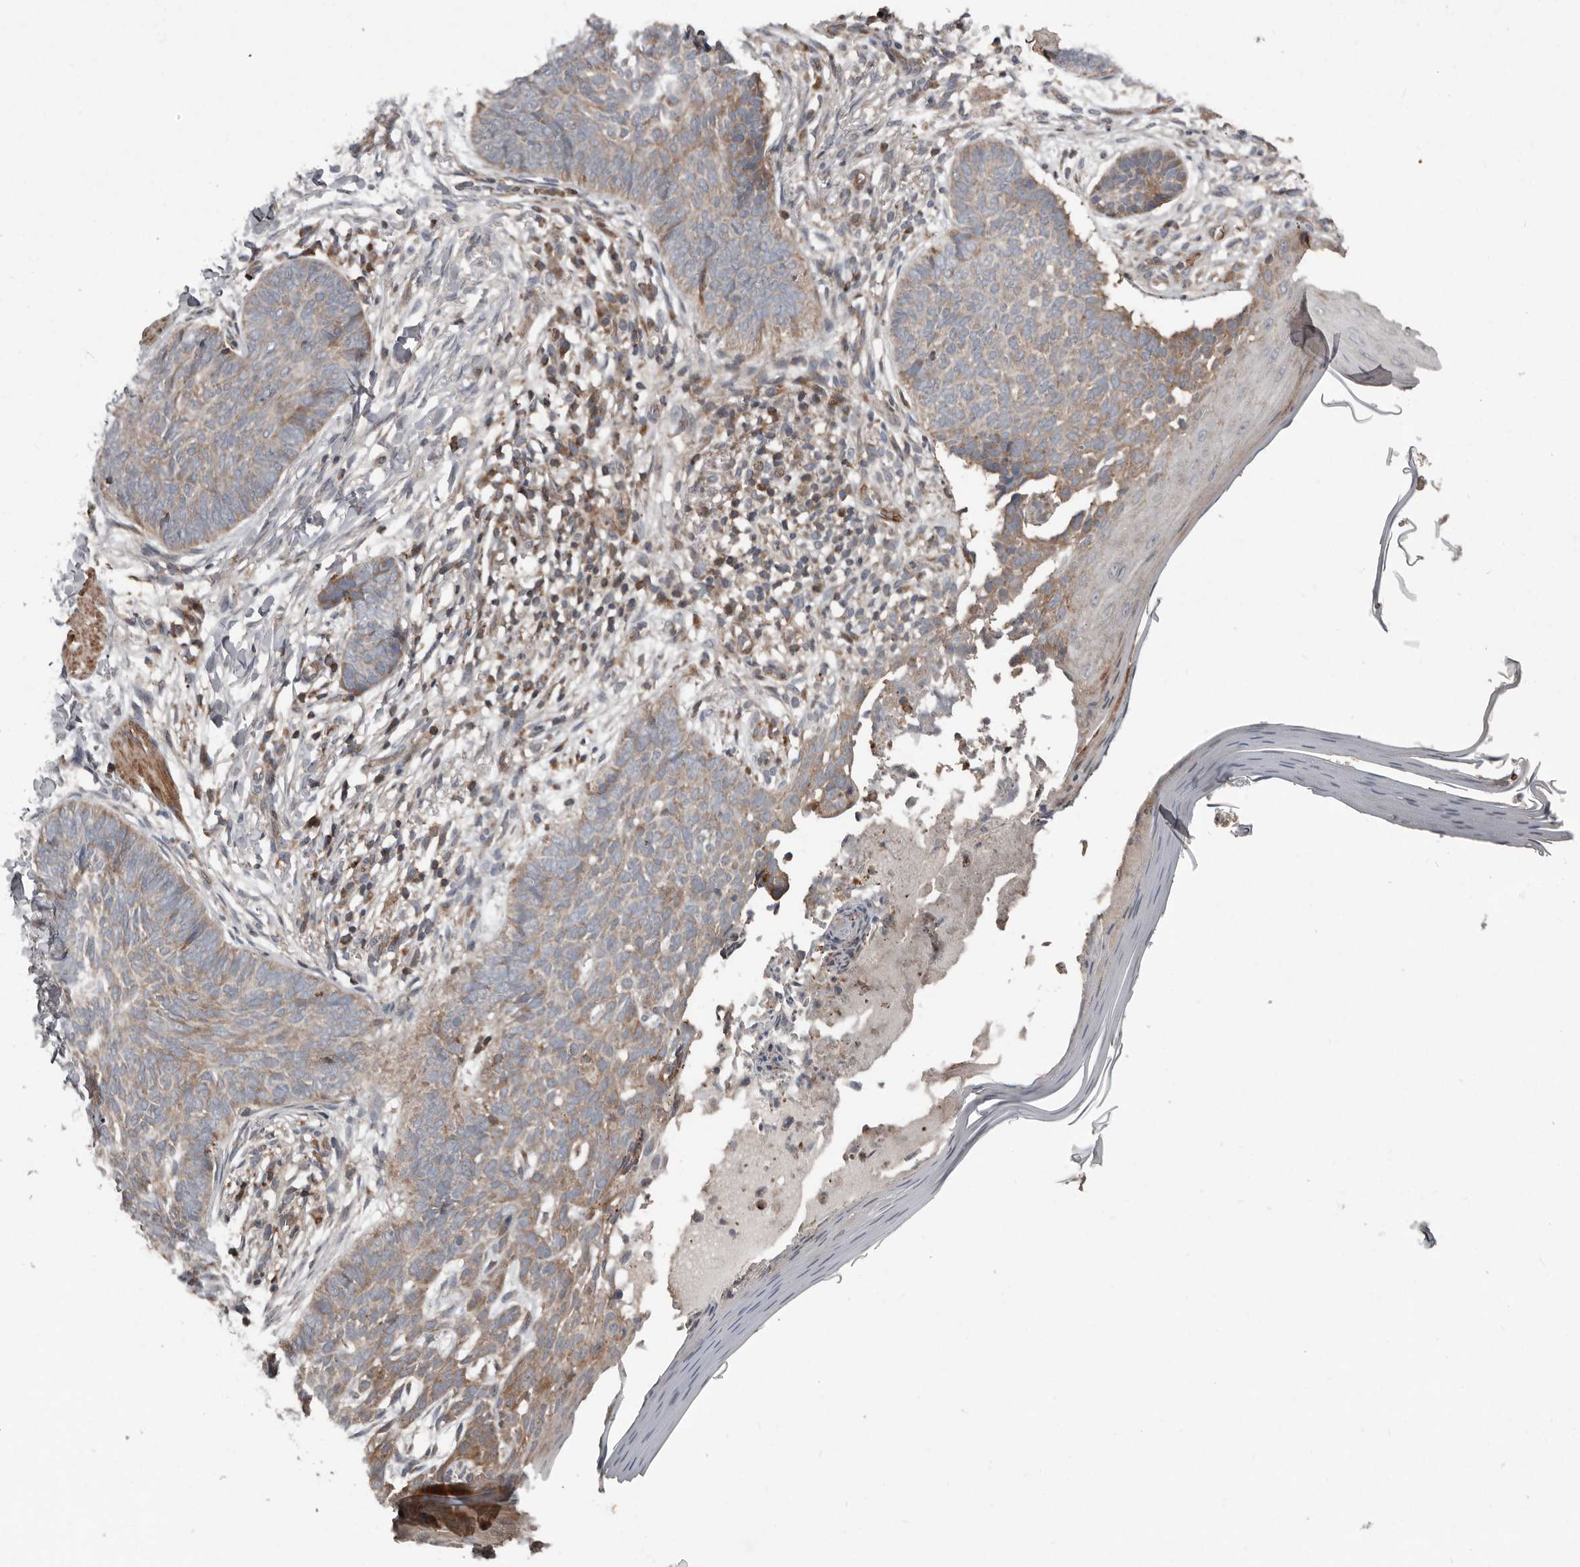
{"staining": {"intensity": "weak", "quantity": "25%-75%", "location": "cytoplasmic/membranous"}, "tissue": "skin cancer", "cell_type": "Tumor cells", "image_type": "cancer", "snomed": [{"axis": "morphology", "description": "Normal tissue, NOS"}, {"axis": "morphology", "description": "Basal cell carcinoma"}, {"axis": "topography", "description": "Skin"}], "caption": "This is a micrograph of immunohistochemistry staining of skin basal cell carcinoma, which shows weak staining in the cytoplasmic/membranous of tumor cells.", "gene": "FBXO31", "patient": {"sex": "male", "age": 50}}